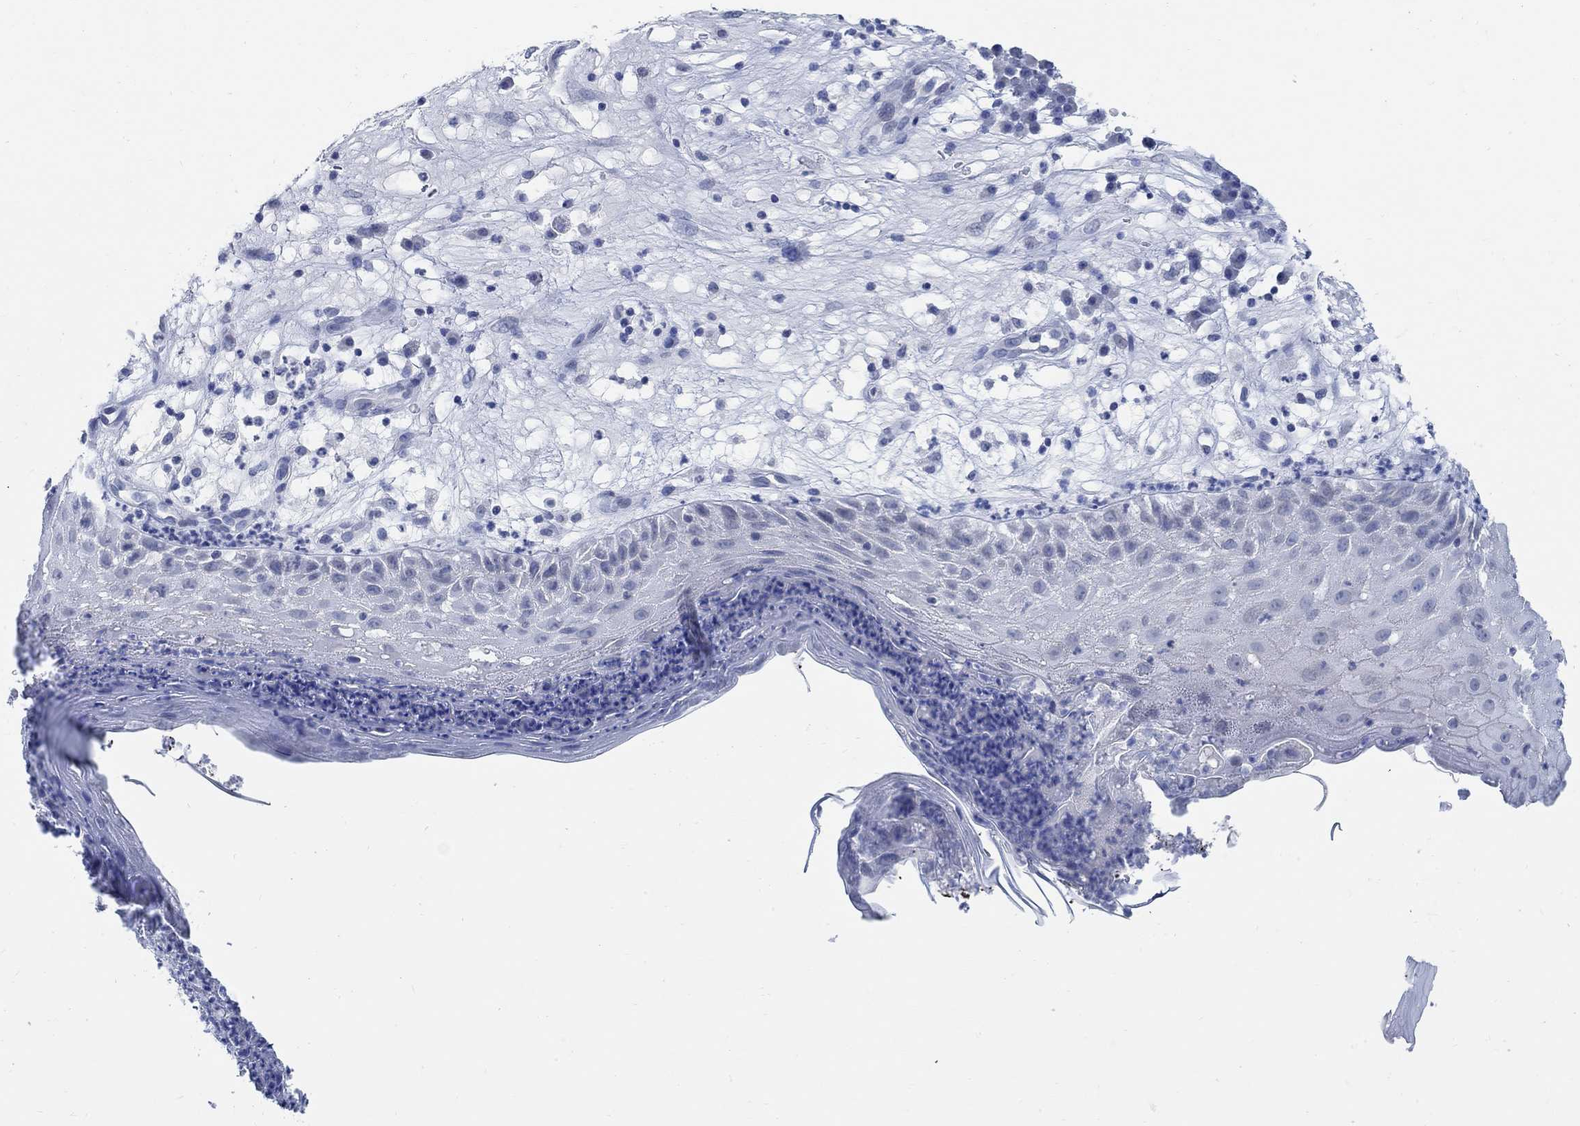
{"staining": {"intensity": "negative", "quantity": "none", "location": "none"}, "tissue": "skin cancer", "cell_type": "Tumor cells", "image_type": "cancer", "snomed": [{"axis": "morphology", "description": "Normal tissue, NOS"}, {"axis": "morphology", "description": "Squamous cell carcinoma, NOS"}, {"axis": "topography", "description": "Skin"}], "caption": "A micrograph of skin squamous cell carcinoma stained for a protein exhibits no brown staining in tumor cells.", "gene": "CAMK2N1", "patient": {"sex": "male", "age": 79}}